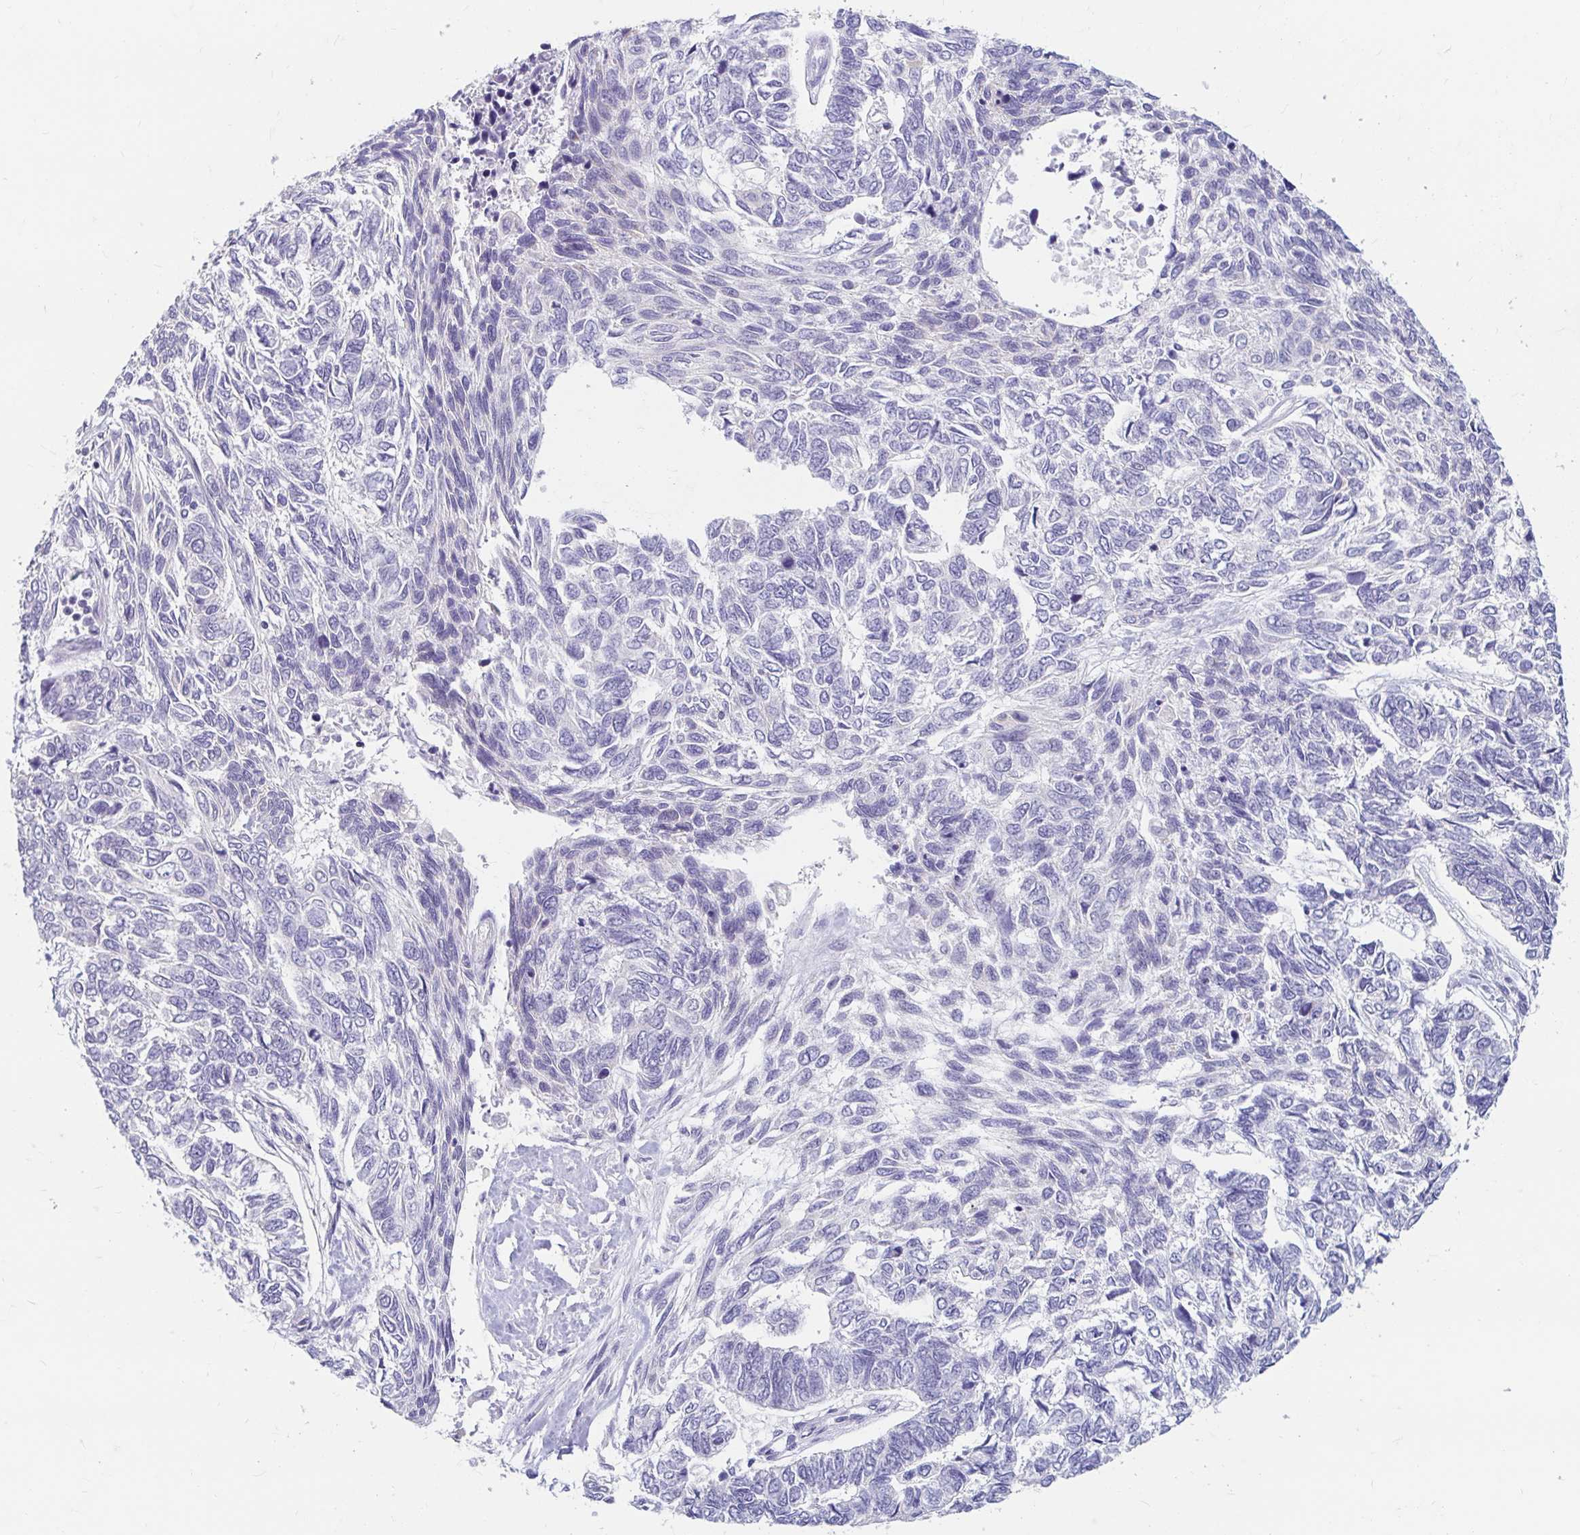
{"staining": {"intensity": "negative", "quantity": "none", "location": "none"}, "tissue": "skin cancer", "cell_type": "Tumor cells", "image_type": "cancer", "snomed": [{"axis": "morphology", "description": "Basal cell carcinoma"}, {"axis": "topography", "description": "Skin"}], "caption": "Image shows no significant protein staining in tumor cells of basal cell carcinoma (skin). (DAB (3,3'-diaminobenzidine) immunohistochemistry (IHC) with hematoxylin counter stain).", "gene": "ADH1A", "patient": {"sex": "female", "age": 65}}